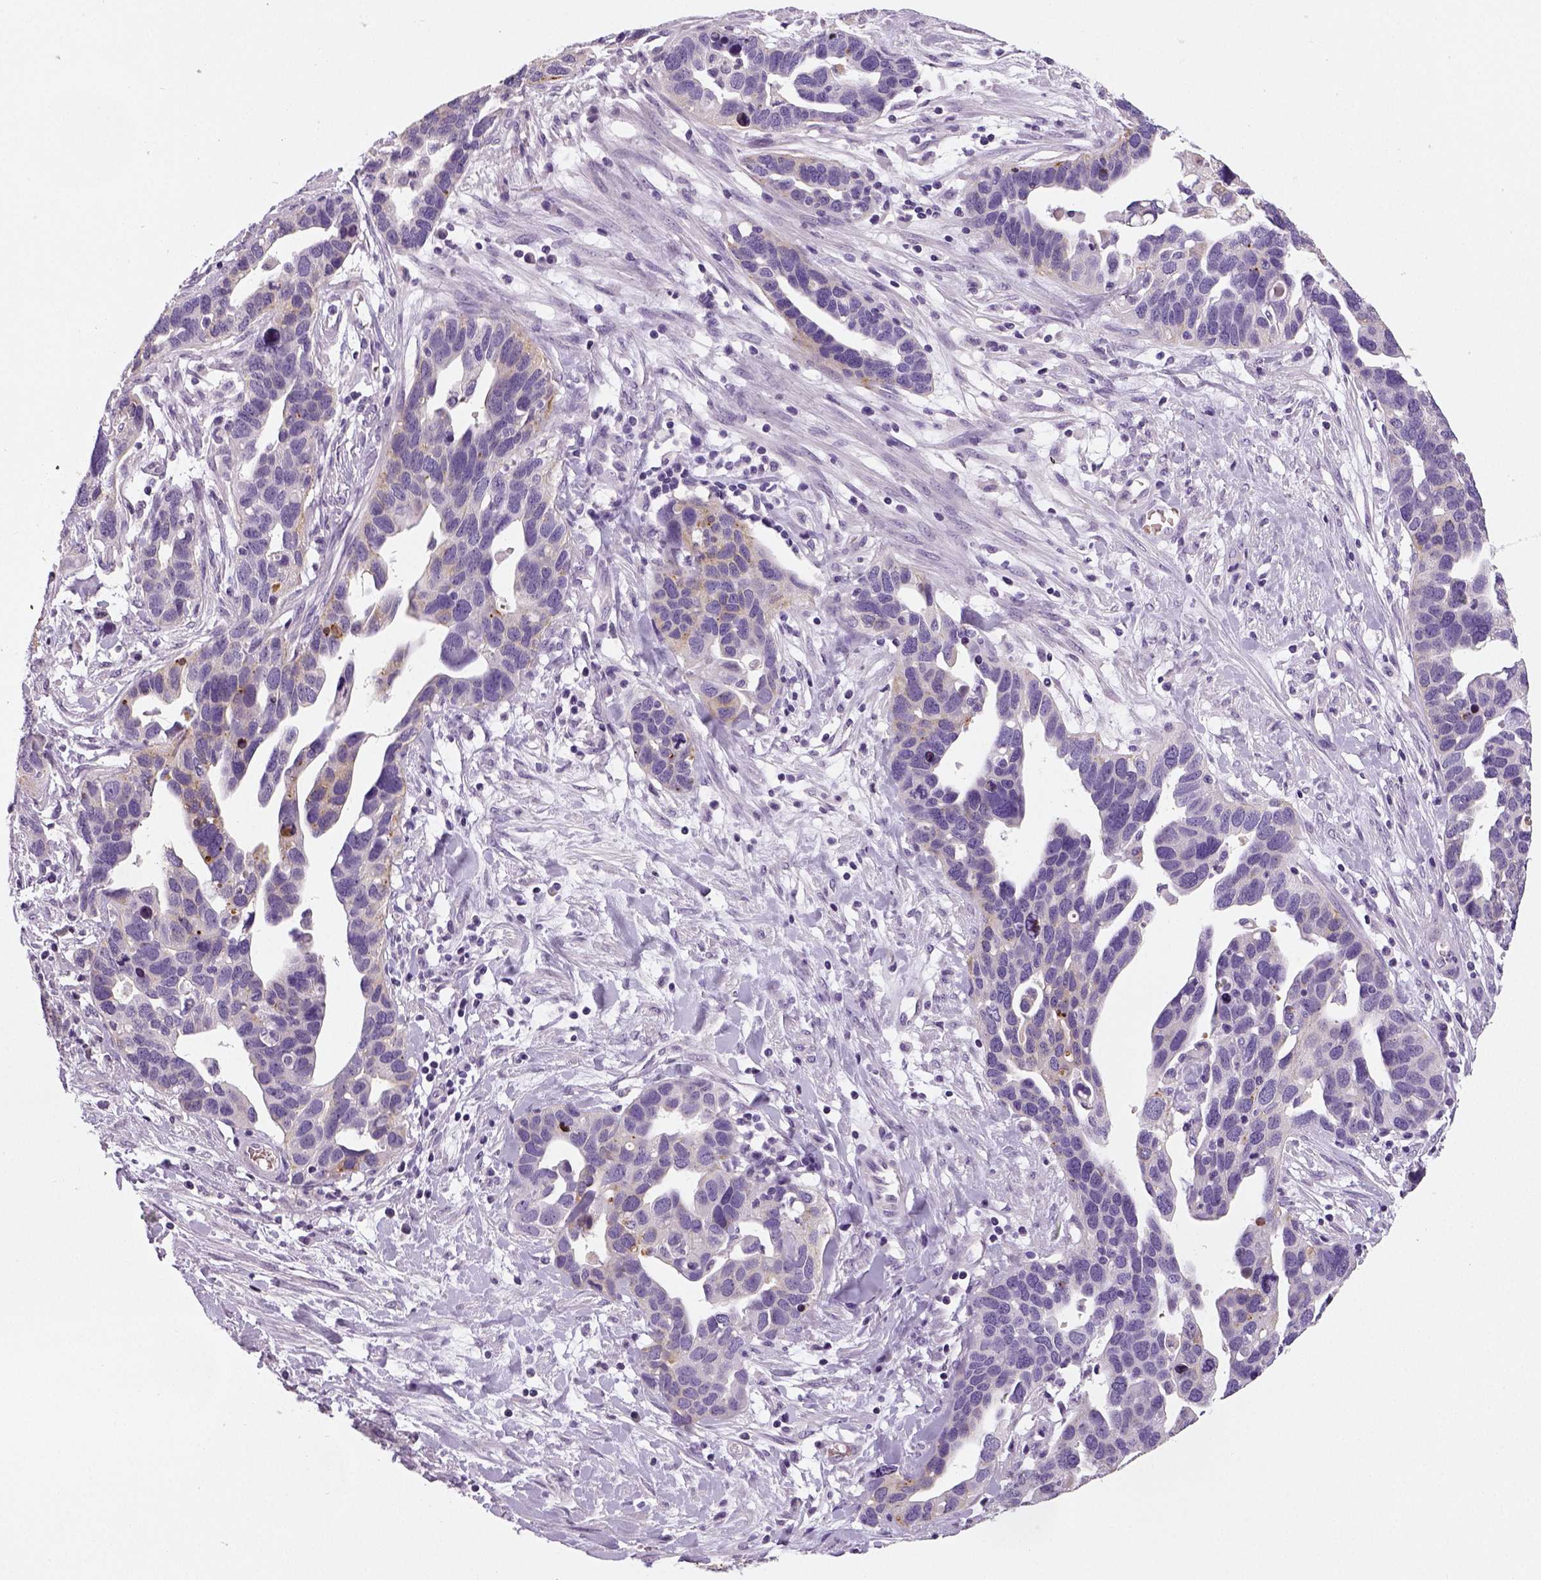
{"staining": {"intensity": "weak", "quantity": "<25%", "location": "cytoplasmic/membranous"}, "tissue": "ovarian cancer", "cell_type": "Tumor cells", "image_type": "cancer", "snomed": [{"axis": "morphology", "description": "Cystadenocarcinoma, serous, NOS"}, {"axis": "topography", "description": "Ovary"}], "caption": "Protein analysis of ovarian serous cystadenocarcinoma displays no significant expression in tumor cells. The staining is performed using DAB brown chromogen with nuclei counter-stained in using hematoxylin.", "gene": "TSPAN7", "patient": {"sex": "female", "age": 54}}